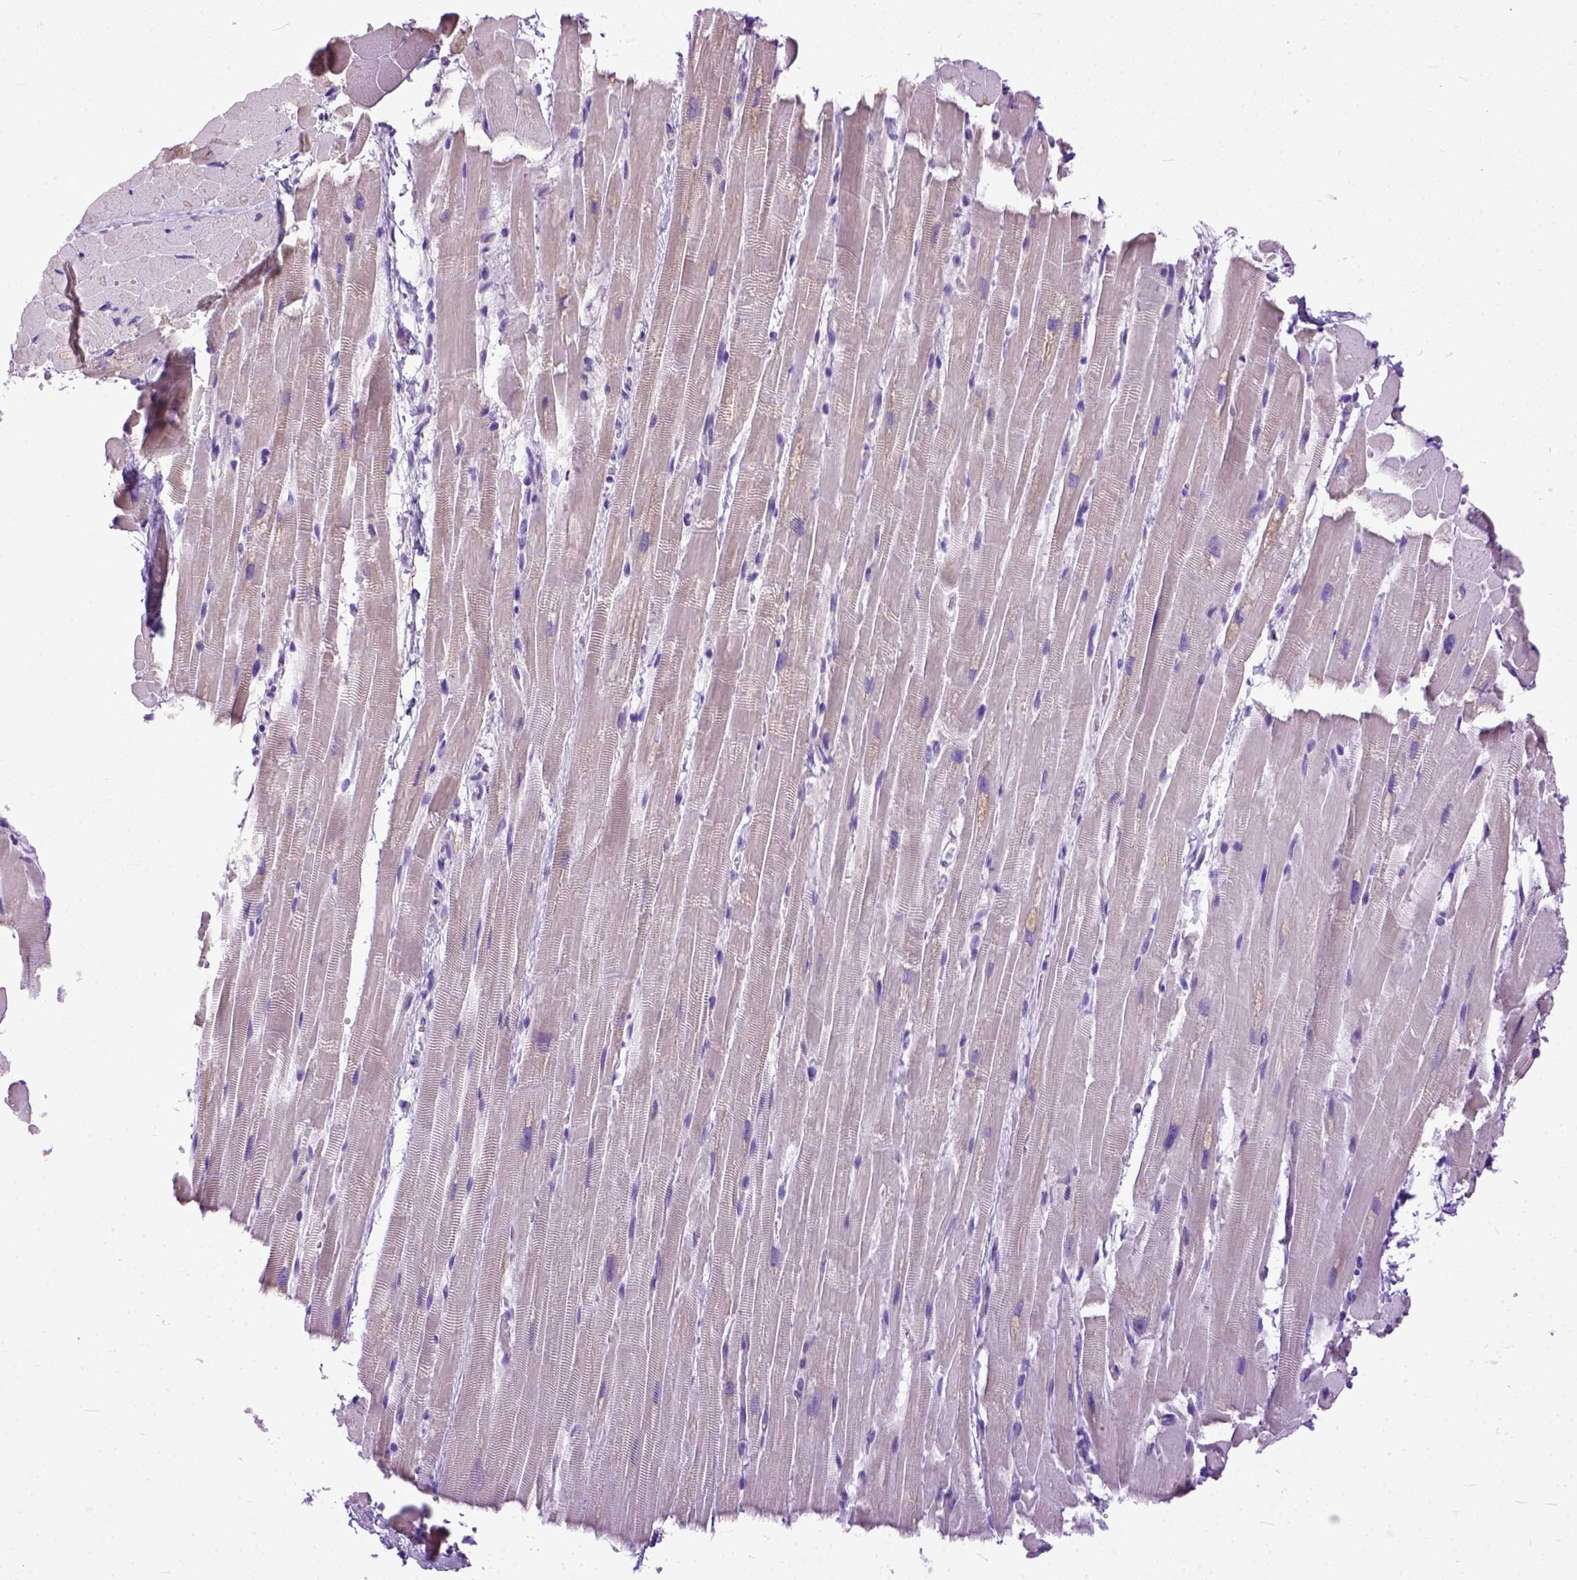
{"staining": {"intensity": "negative", "quantity": "none", "location": "none"}, "tissue": "heart muscle", "cell_type": "Cardiomyocytes", "image_type": "normal", "snomed": [{"axis": "morphology", "description": "Normal tissue, NOS"}, {"axis": "topography", "description": "Heart"}], "caption": "Human heart muscle stained for a protein using immunohistochemistry (IHC) demonstrates no expression in cardiomyocytes.", "gene": "PPL", "patient": {"sex": "male", "age": 37}}